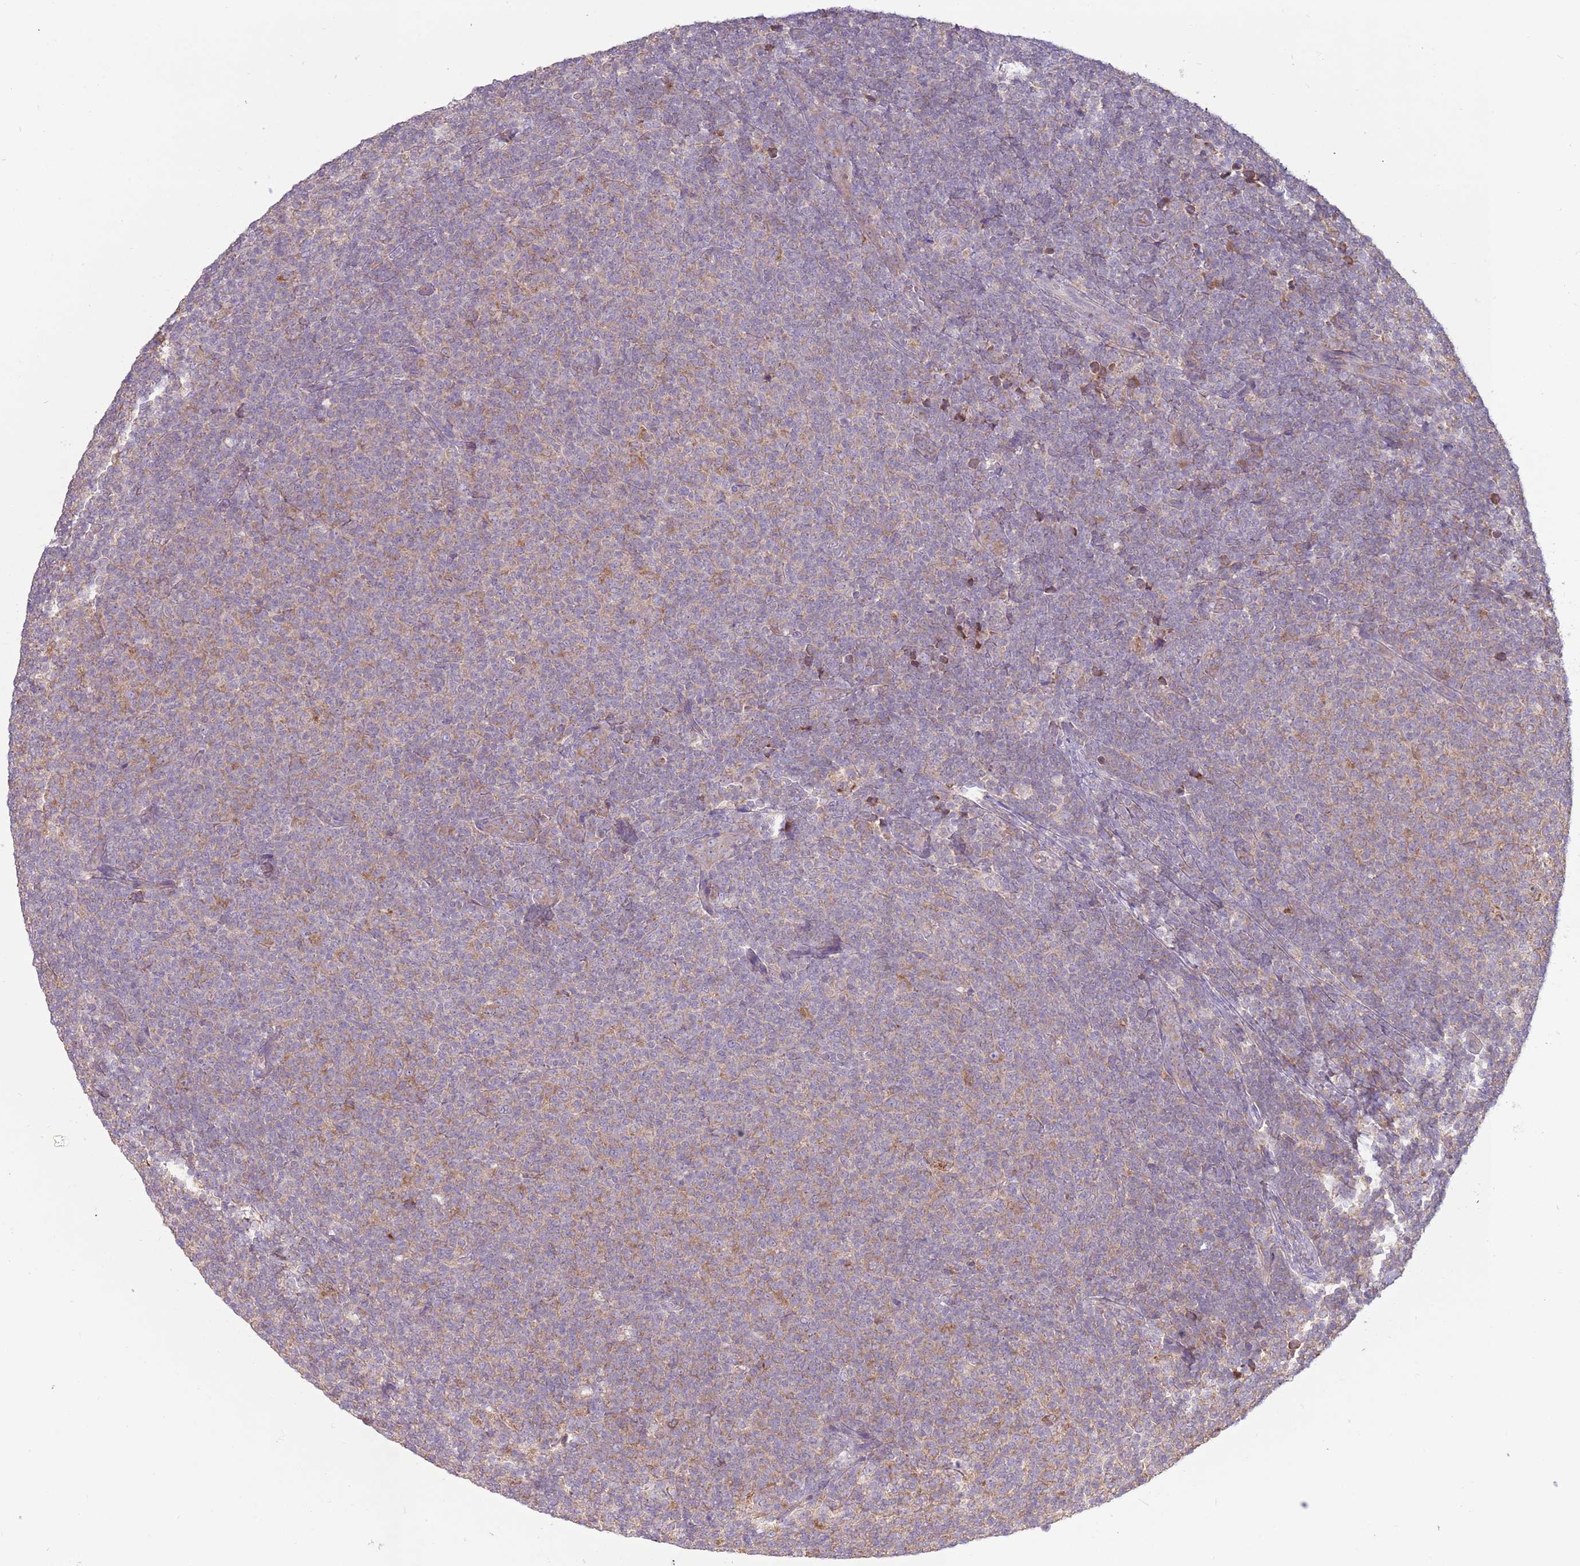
{"staining": {"intensity": "moderate", "quantity": "<25%", "location": "cytoplasmic/membranous"}, "tissue": "lymphoma", "cell_type": "Tumor cells", "image_type": "cancer", "snomed": [{"axis": "morphology", "description": "Malignant lymphoma, non-Hodgkin's type, Low grade"}, {"axis": "topography", "description": "Lymph node"}], "caption": "The image demonstrates a brown stain indicating the presence of a protein in the cytoplasmic/membranous of tumor cells in low-grade malignant lymphoma, non-Hodgkin's type.", "gene": "RPL17-C18orf32", "patient": {"sex": "male", "age": 66}}